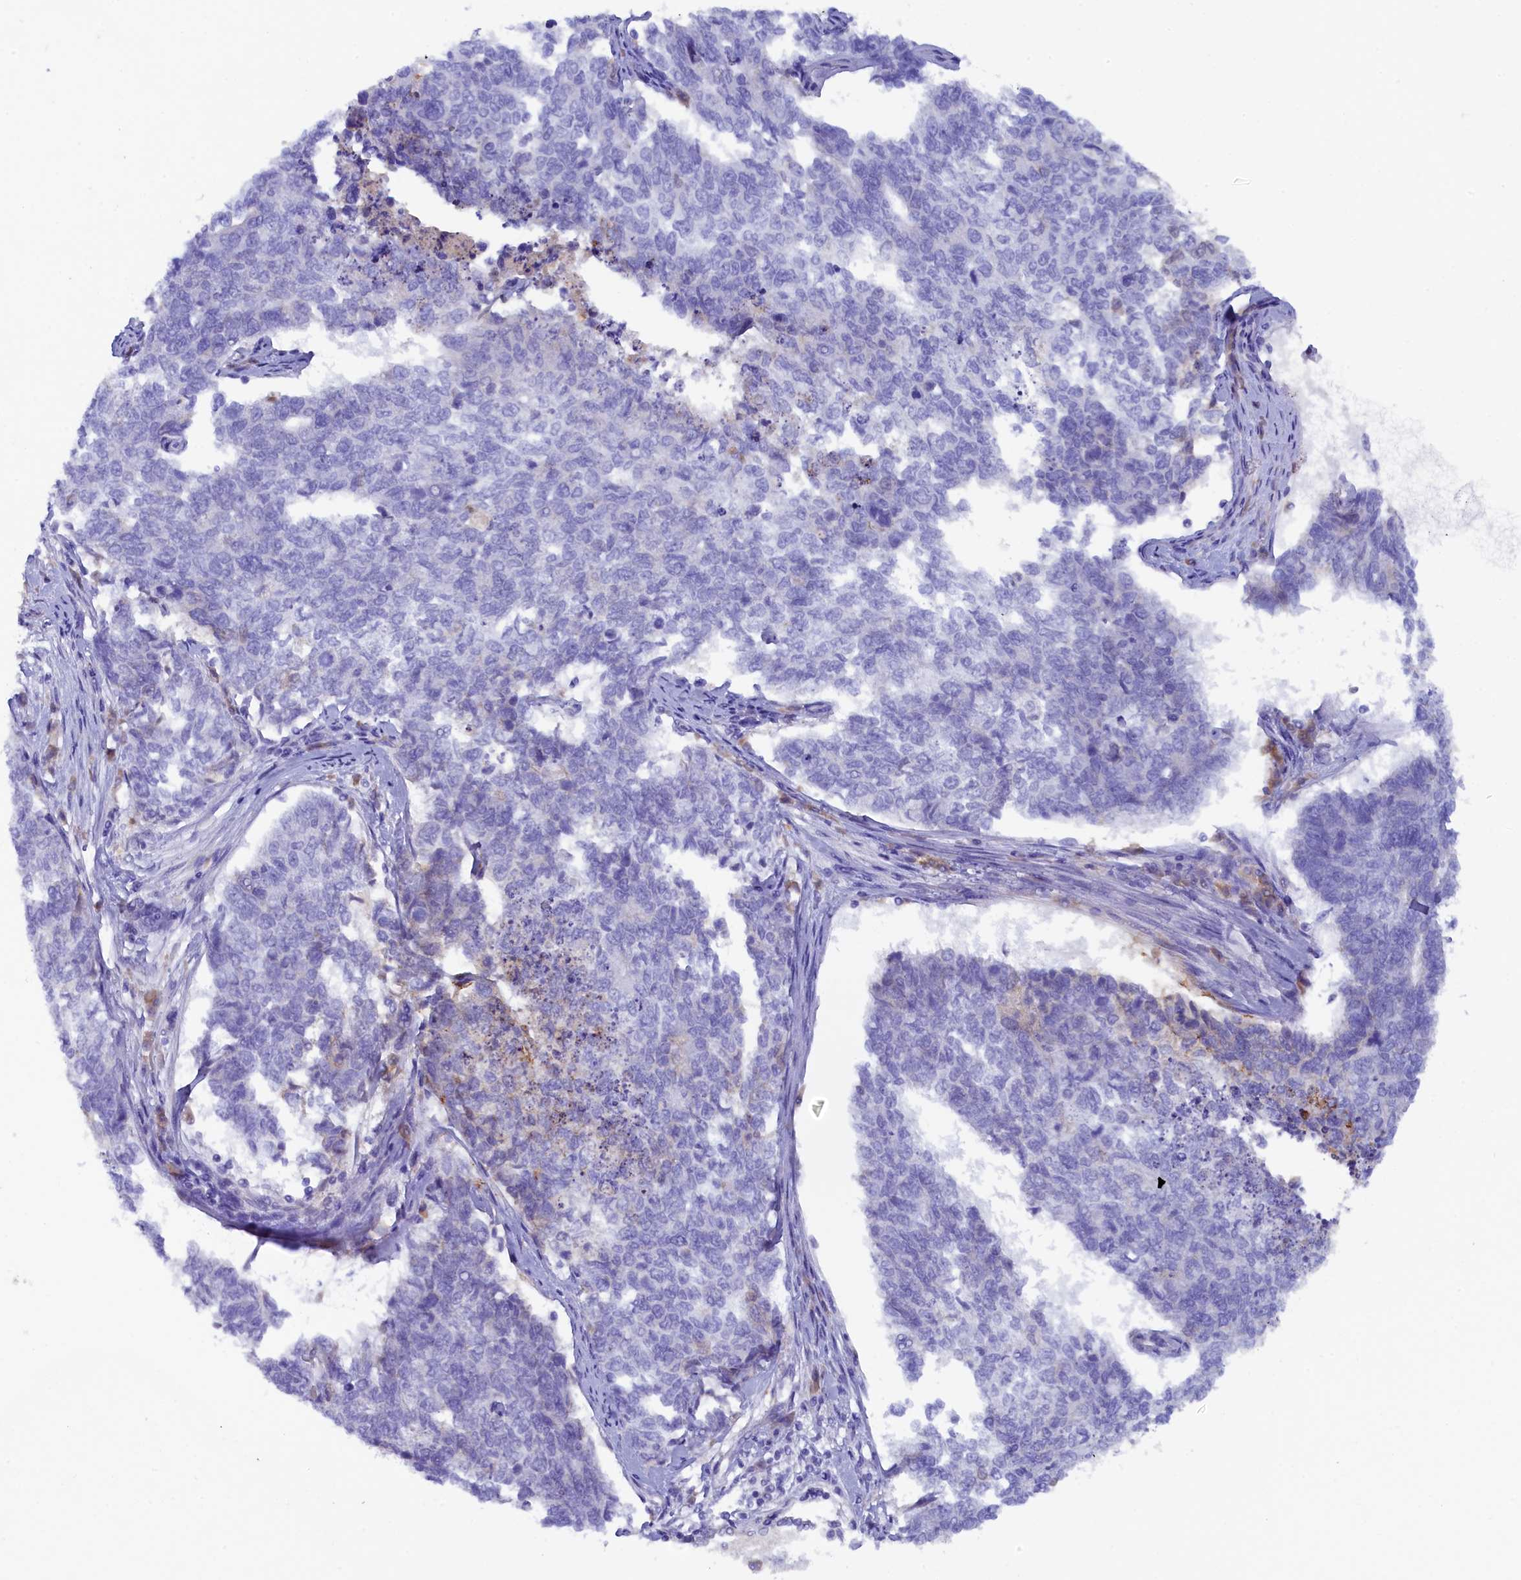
{"staining": {"intensity": "negative", "quantity": "none", "location": "none"}, "tissue": "cervical cancer", "cell_type": "Tumor cells", "image_type": "cancer", "snomed": [{"axis": "morphology", "description": "Squamous cell carcinoma, NOS"}, {"axis": "topography", "description": "Cervix"}], "caption": "Immunohistochemistry (IHC) image of human cervical cancer (squamous cell carcinoma) stained for a protein (brown), which demonstrates no staining in tumor cells.", "gene": "MYADML2", "patient": {"sex": "female", "age": 63}}